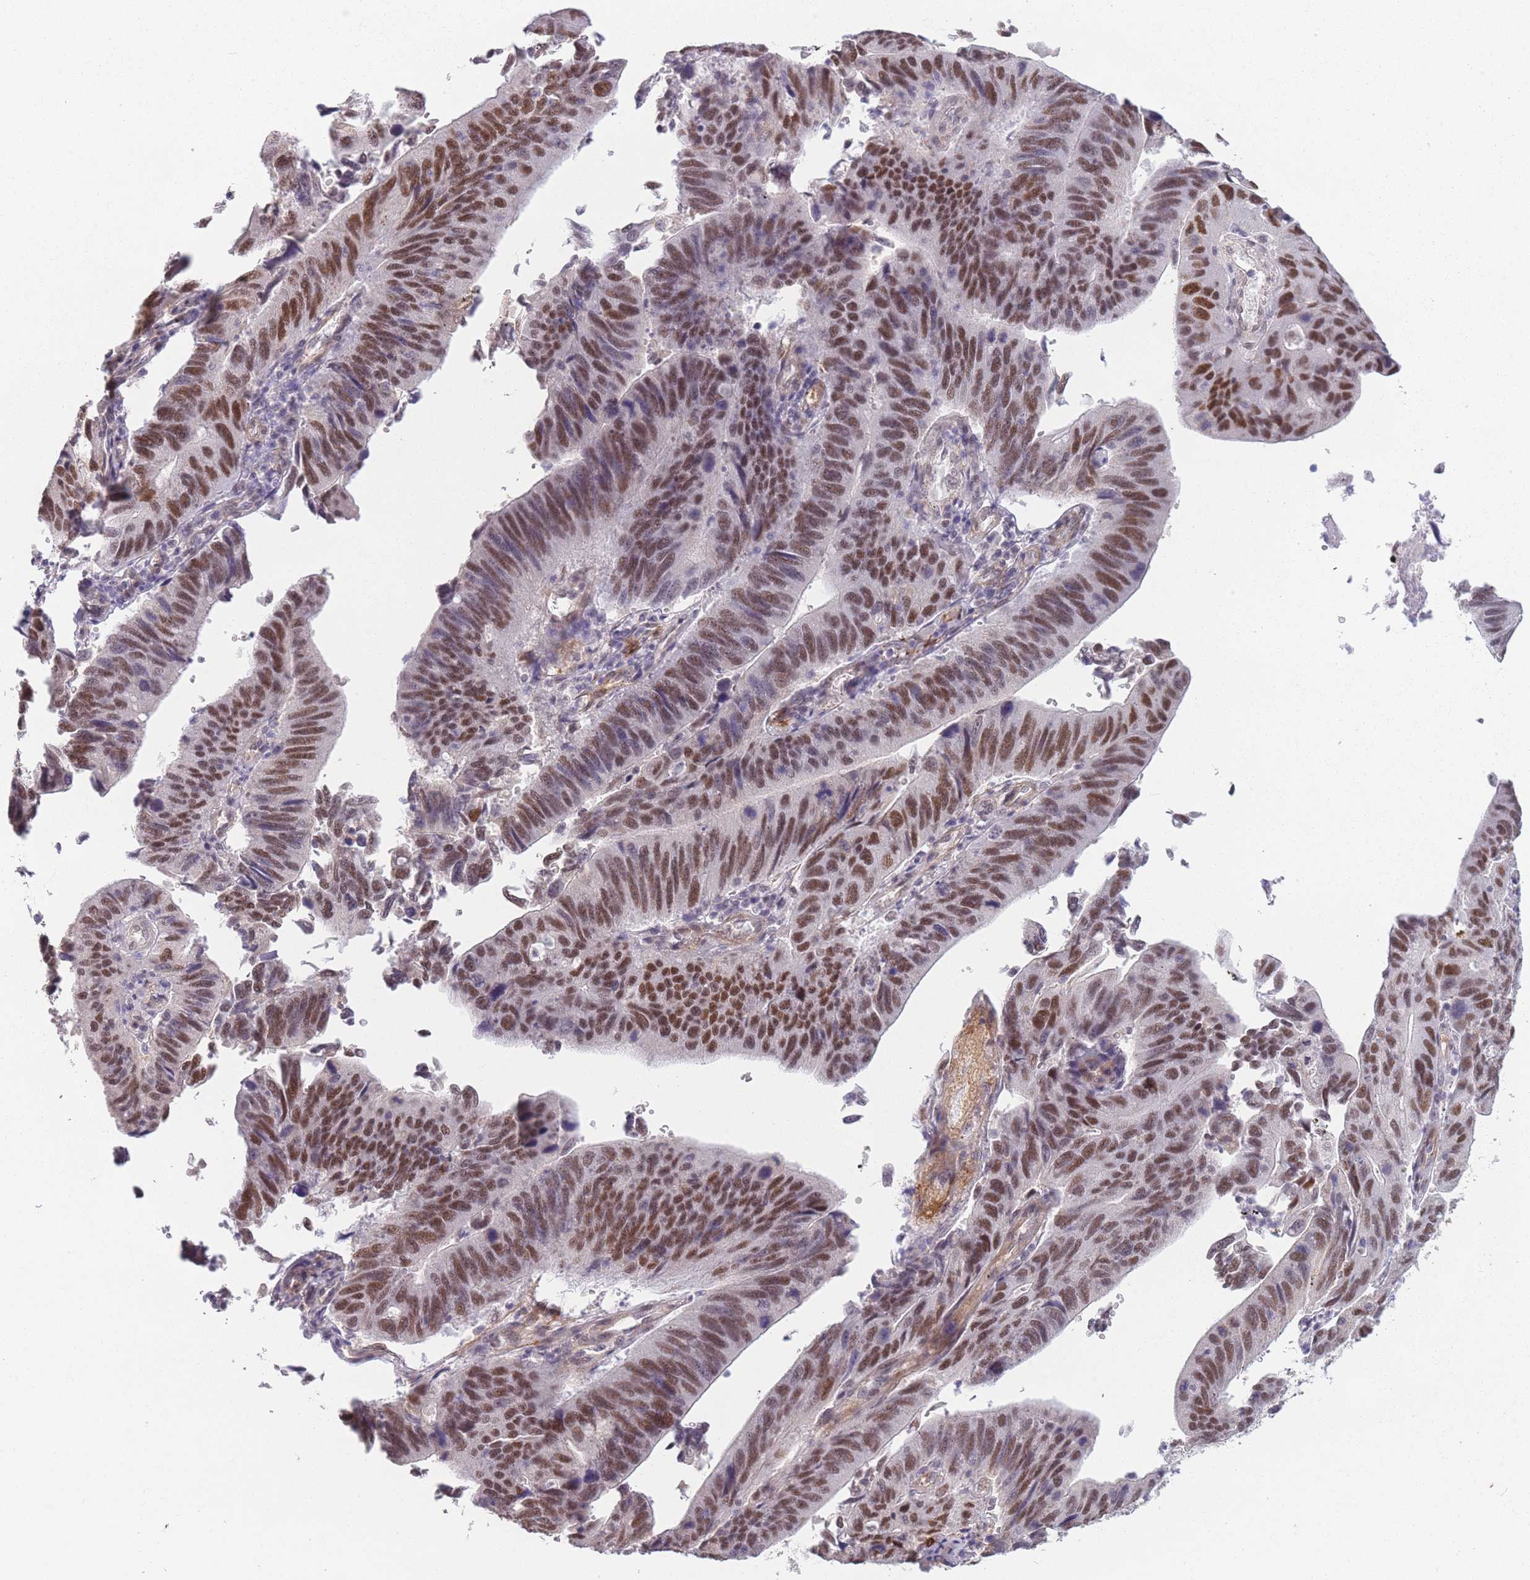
{"staining": {"intensity": "moderate", "quantity": ">75%", "location": "nuclear"}, "tissue": "stomach cancer", "cell_type": "Tumor cells", "image_type": "cancer", "snomed": [{"axis": "morphology", "description": "Adenocarcinoma, NOS"}, {"axis": "topography", "description": "Stomach"}], "caption": "An image of stomach cancer stained for a protein displays moderate nuclear brown staining in tumor cells. The staining was performed using DAB (3,3'-diaminobenzidine), with brown indicating positive protein expression. Nuclei are stained blue with hematoxylin.", "gene": "SIN3B", "patient": {"sex": "male", "age": 59}}